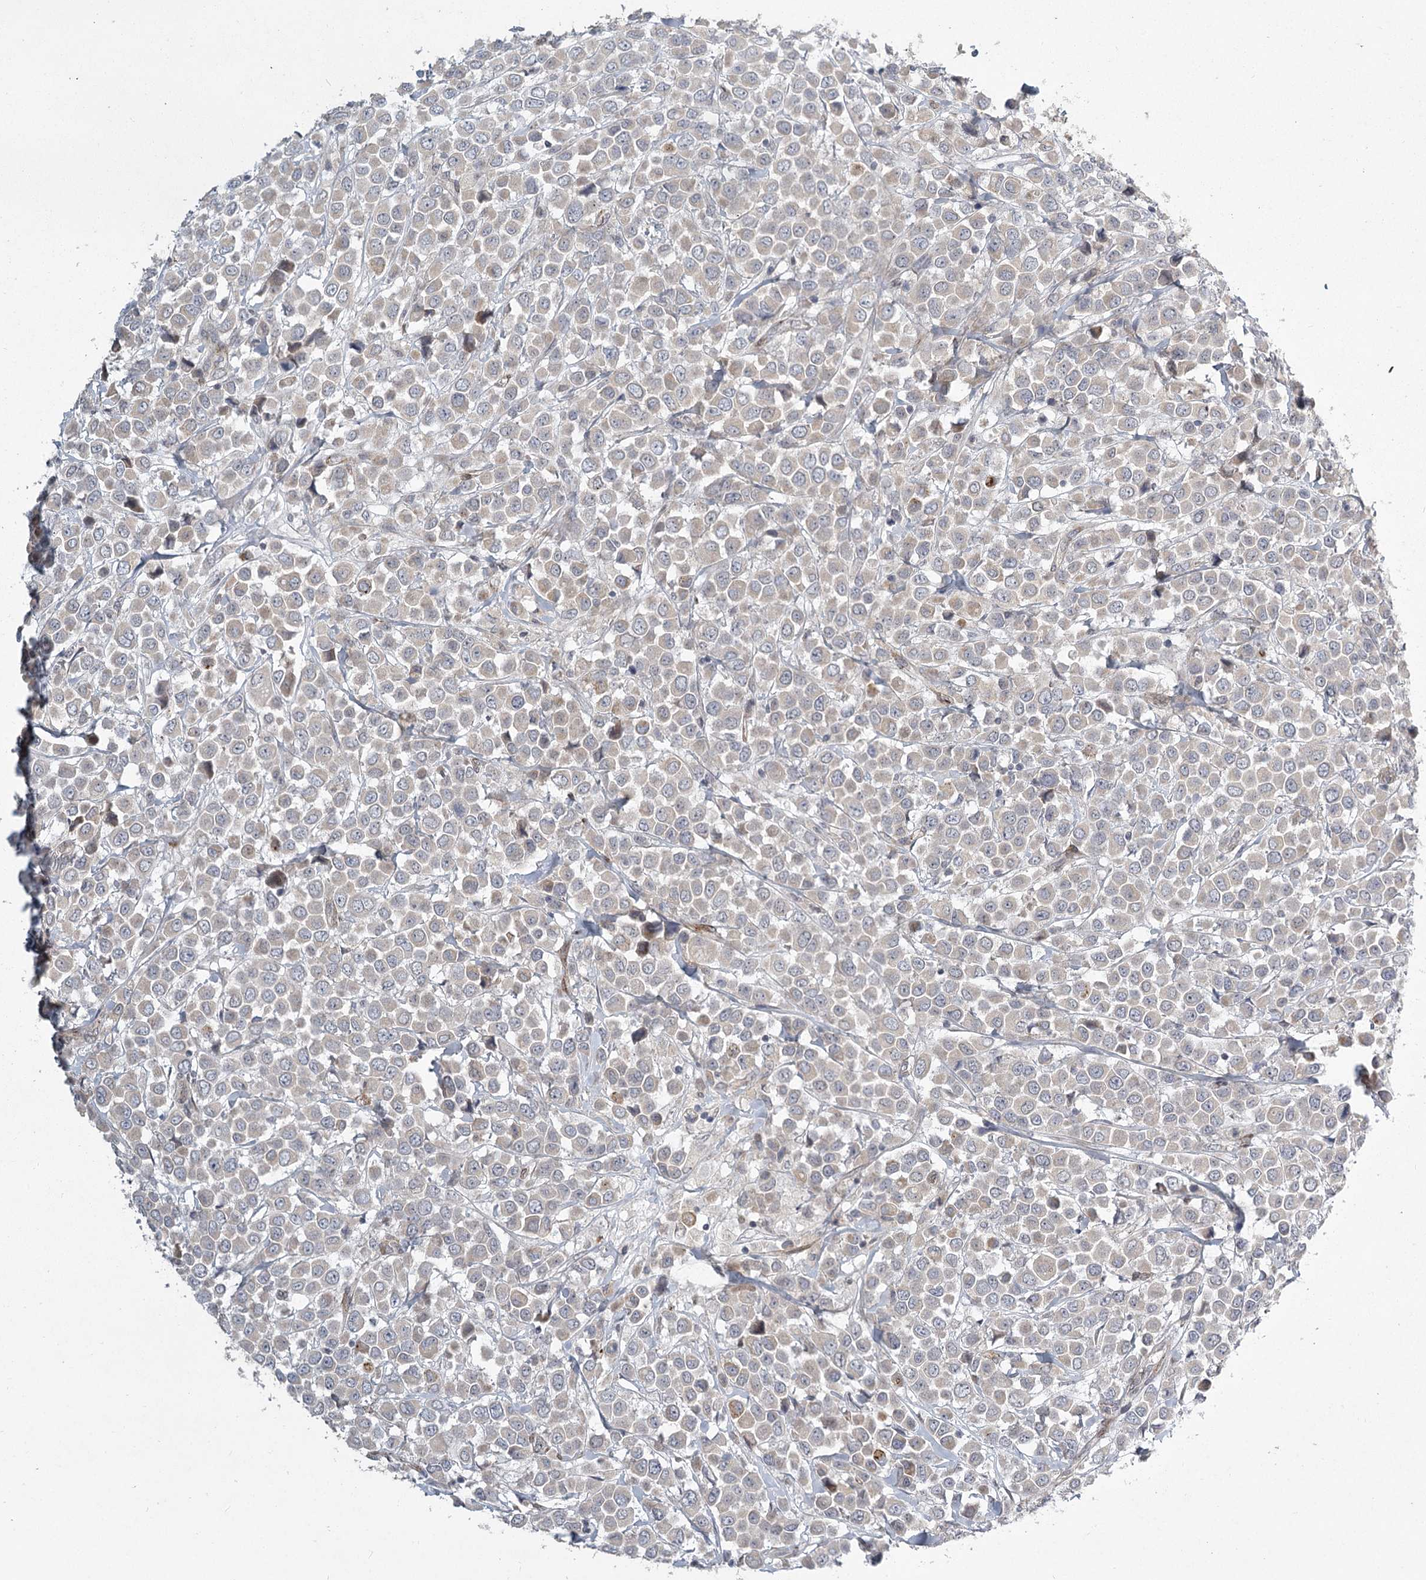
{"staining": {"intensity": "weak", "quantity": "25%-75%", "location": "cytoplasmic/membranous"}, "tissue": "breast cancer", "cell_type": "Tumor cells", "image_type": "cancer", "snomed": [{"axis": "morphology", "description": "Duct carcinoma"}, {"axis": "topography", "description": "Breast"}], "caption": "A low amount of weak cytoplasmic/membranous positivity is identified in about 25%-75% of tumor cells in breast cancer tissue.", "gene": "MEPE", "patient": {"sex": "female", "age": 61}}